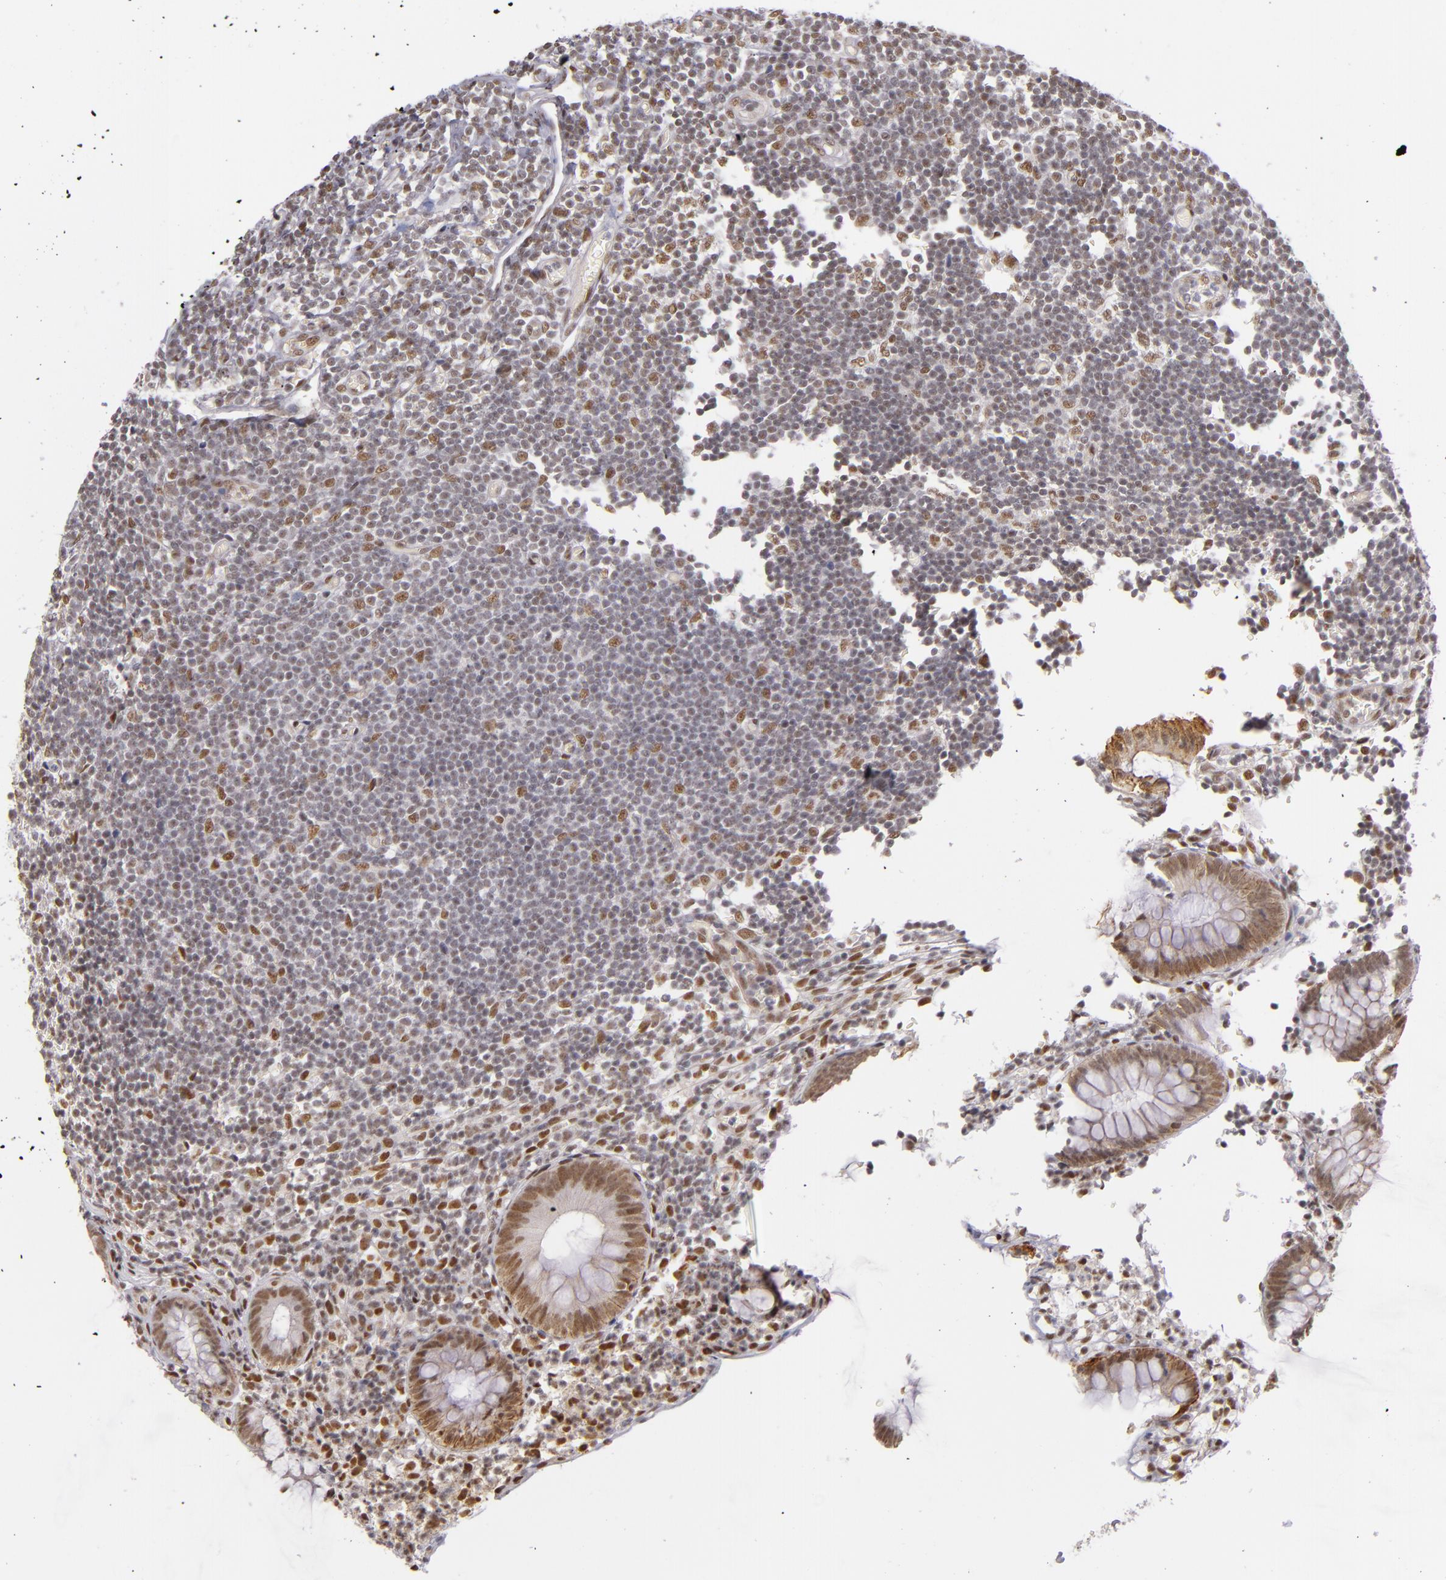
{"staining": {"intensity": "moderate", "quantity": ">75%", "location": "nuclear"}, "tissue": "appendix", "cell_type": "Glandular cells", "image_type": "normal", "snomed": [{"axis": "morphology", "description": "Normal tissue, NOS"}, {"axis": "topography", "description": "Appendix"}], "caption": "A brown stain labels moderate nuclear expression of a protein in glandular cells of benign human appendix. (IHC, brightfield microscopy, high magnification).", "gene": "NCOR2", "patient": {"sex": "male", "age": 38}}